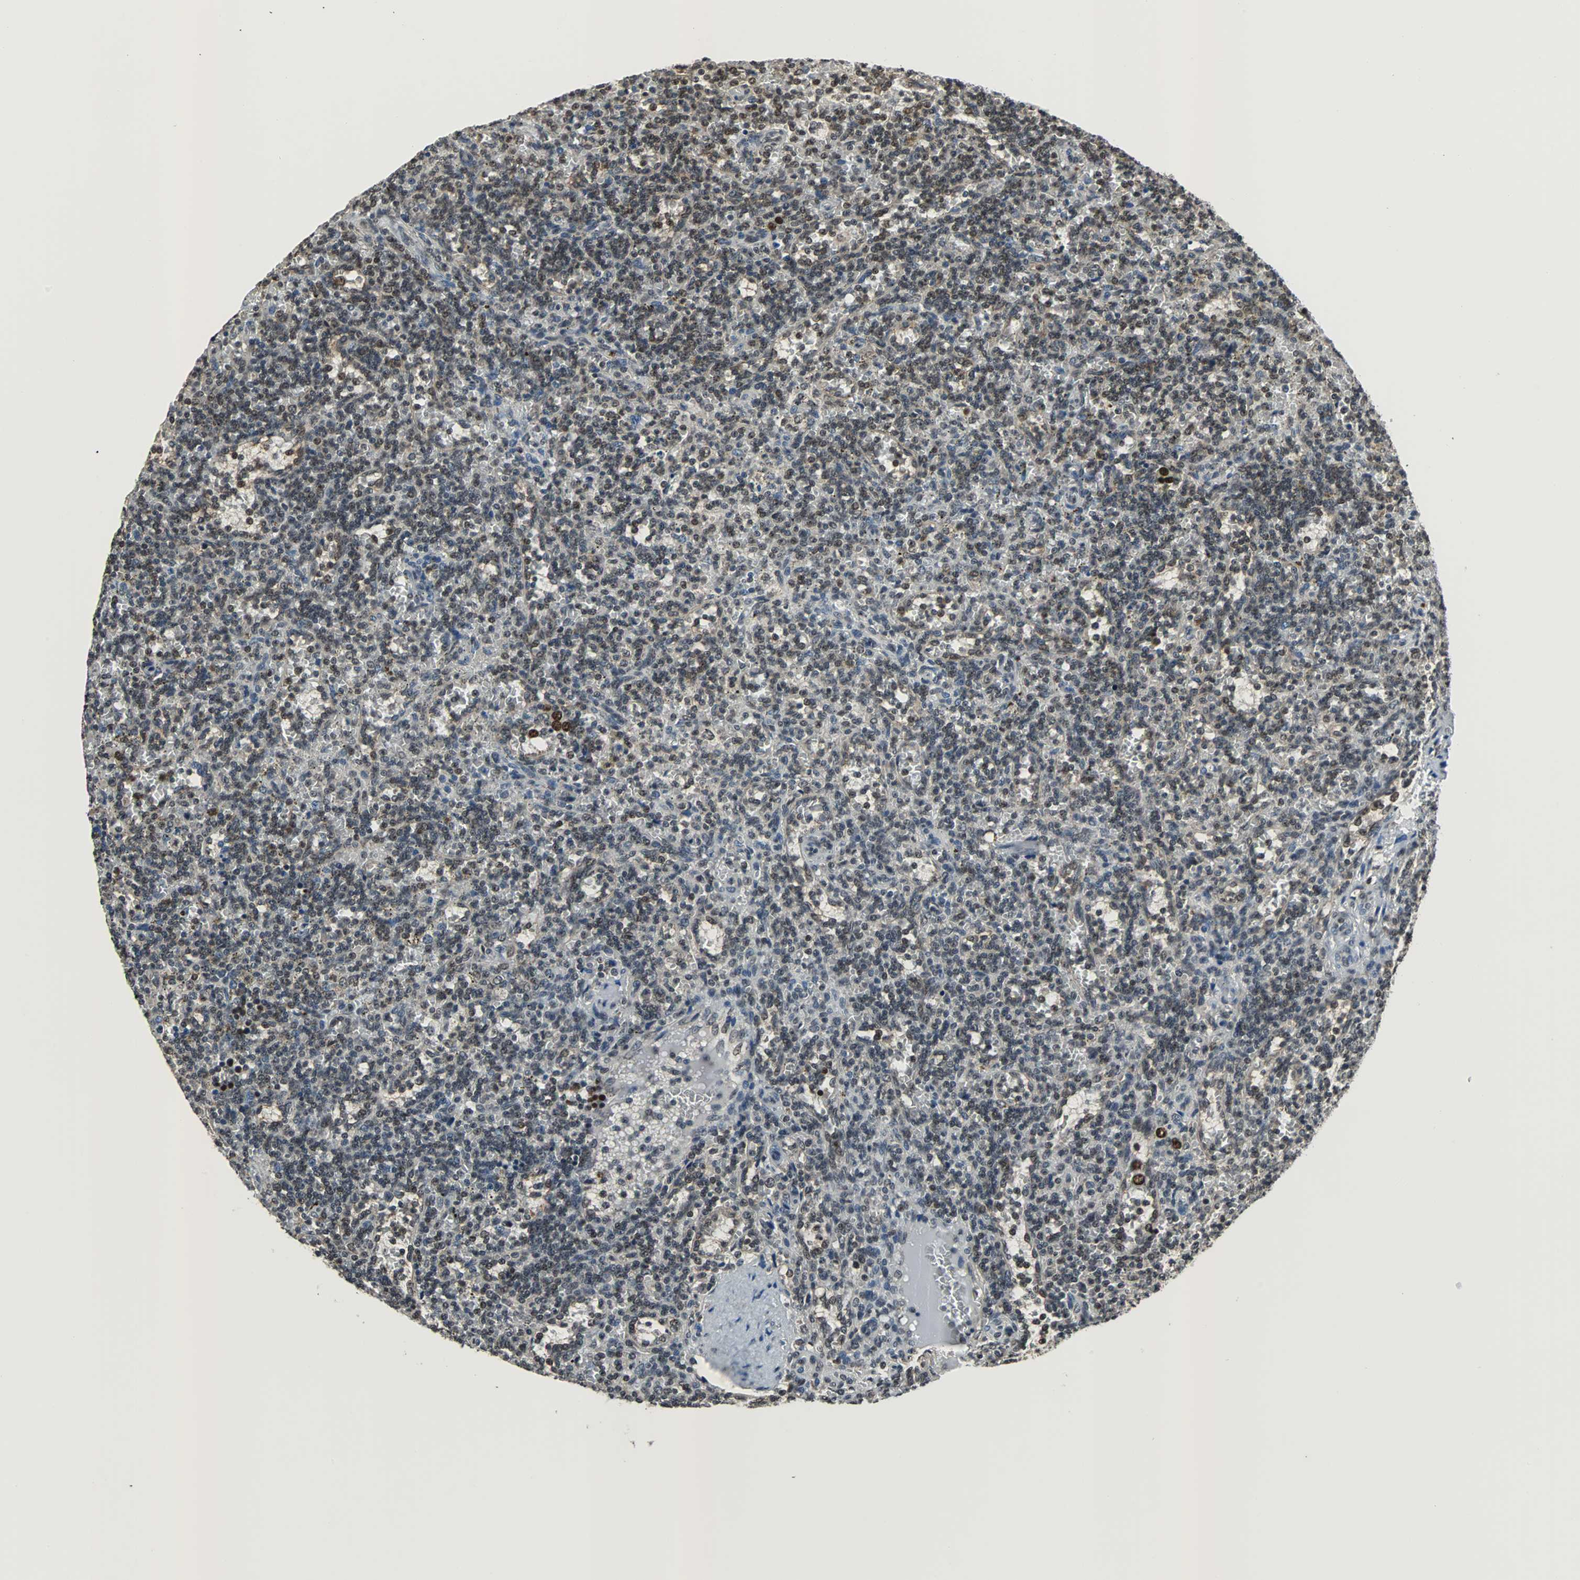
{"staining": {"intensity": "moderate", "quantity": "25%-75%", "location": "nuclear"}, "tissue": "lymphoma", "cell_type": "Tumor cells", "image_type": "cancer", "snomed": [{"axis": "morphology", "description": "Malignant lymphoma, non-Hodgkin's type, Low grade"}, {"axis": "topography", "description": "Spleen"}], "caption": "Lymphoma stained with DAB (3,3'-diaminobenzidine) immunohistochemistry (IHC) exhibits medium levels of moderate nuclear positivity in approximately 25%-75% of tumor cells.", "gene": "REST", "patient": {"sex": "male", "age": 73}}